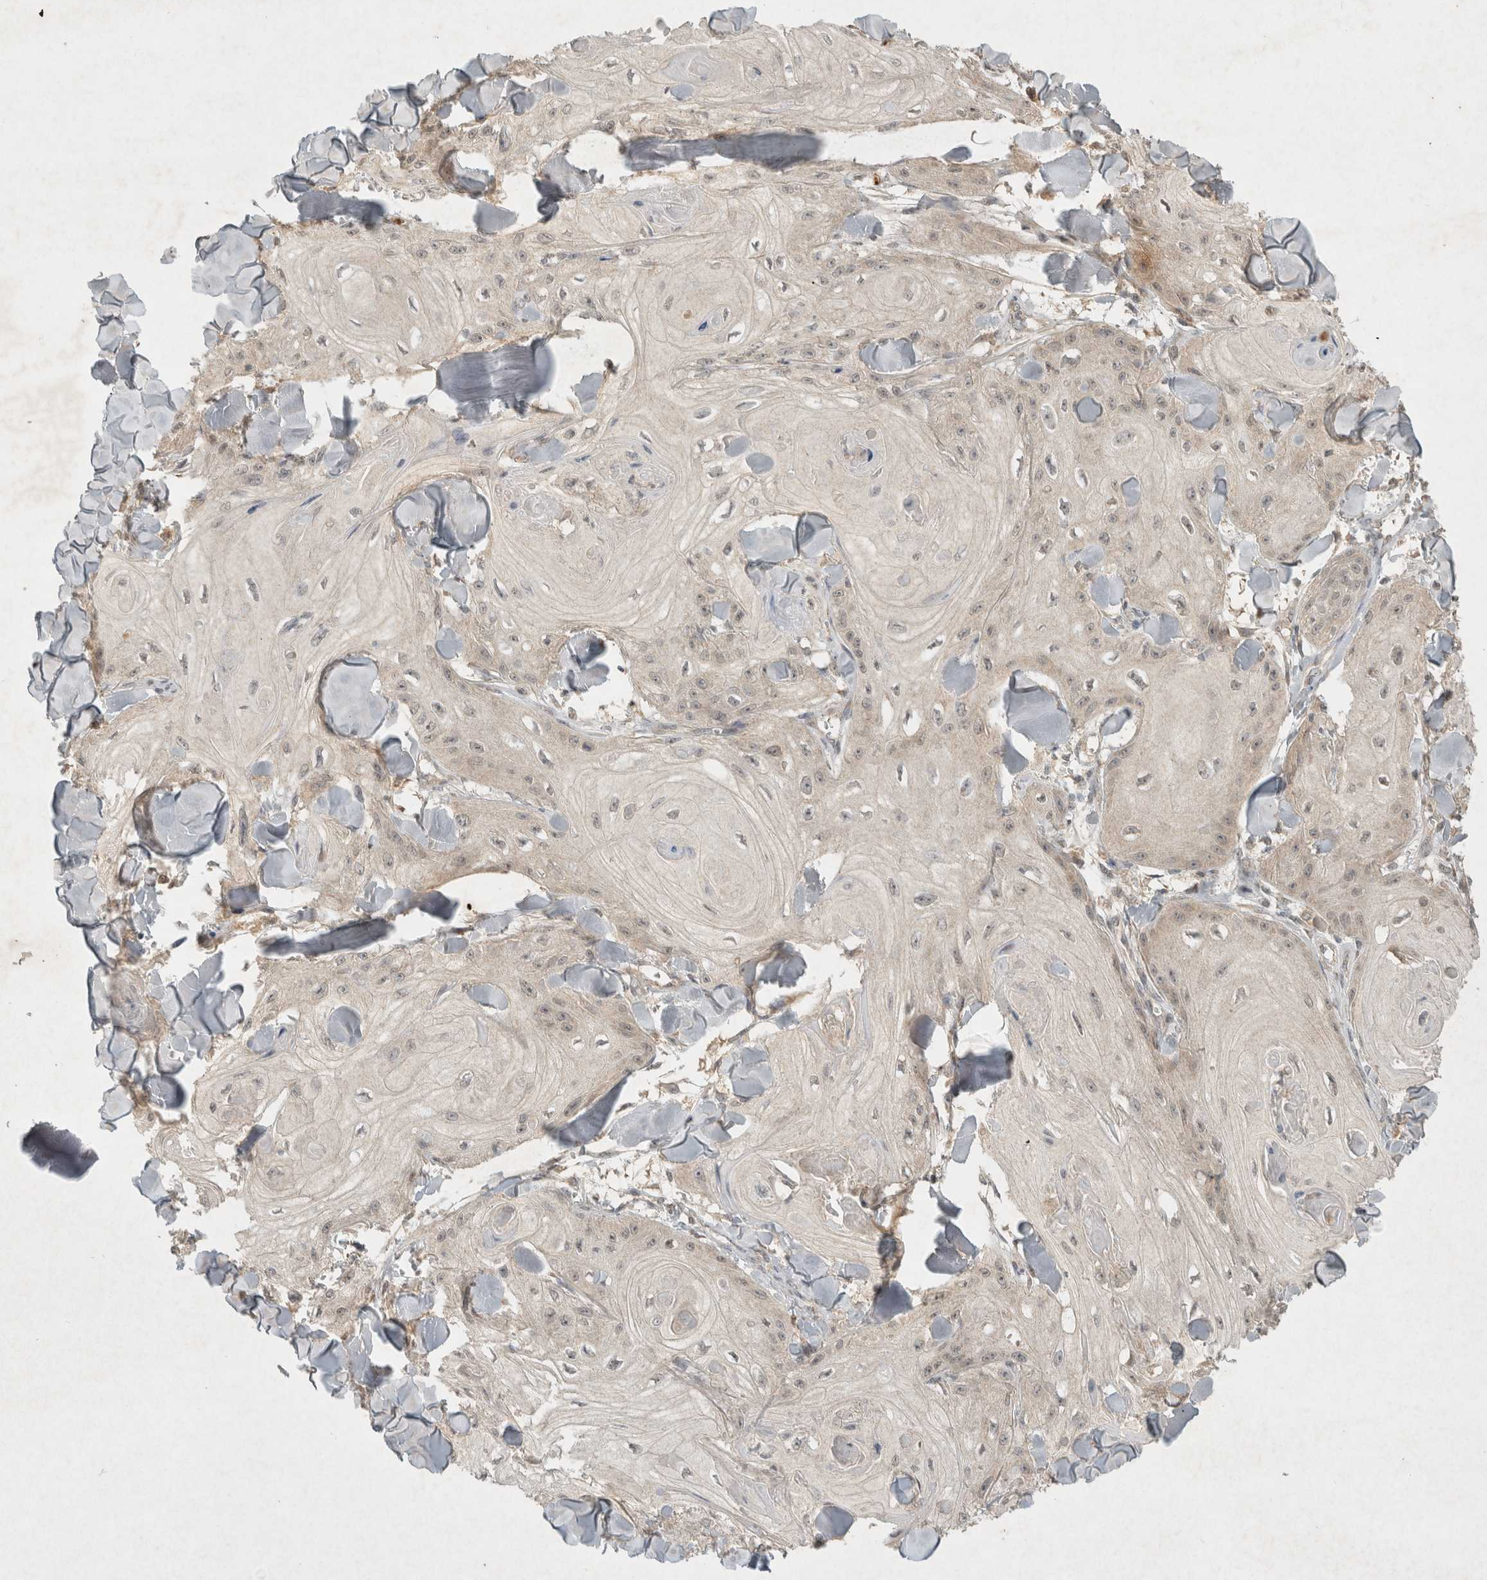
{"staining": {"intensity": "weak", "quantity": "<25%", "location": "cytoplasmic/membranous,nuclear"}, "tissue": "skin cancer", "cell_type": "Tumor cells", "image_type": "cancer", "snomed": [{"axis": "morphology", "description": "Squamous cell carcinoma, NOS"}, {"axis": "topography", "description": "Skin"}], "caption": "This is a histopathology image of immunohistochemistry staining of skin squamous cell carcinoma, which shows no staining in tumor cells. (Stains: DAB (3,3'-diaminobenzidine) IHC with hematoxylin counter stain, Microscopy: brightfield microscopy at high magnification).", "gene": "LOXL2", "patient": {"sex": "male", "age": 74}}